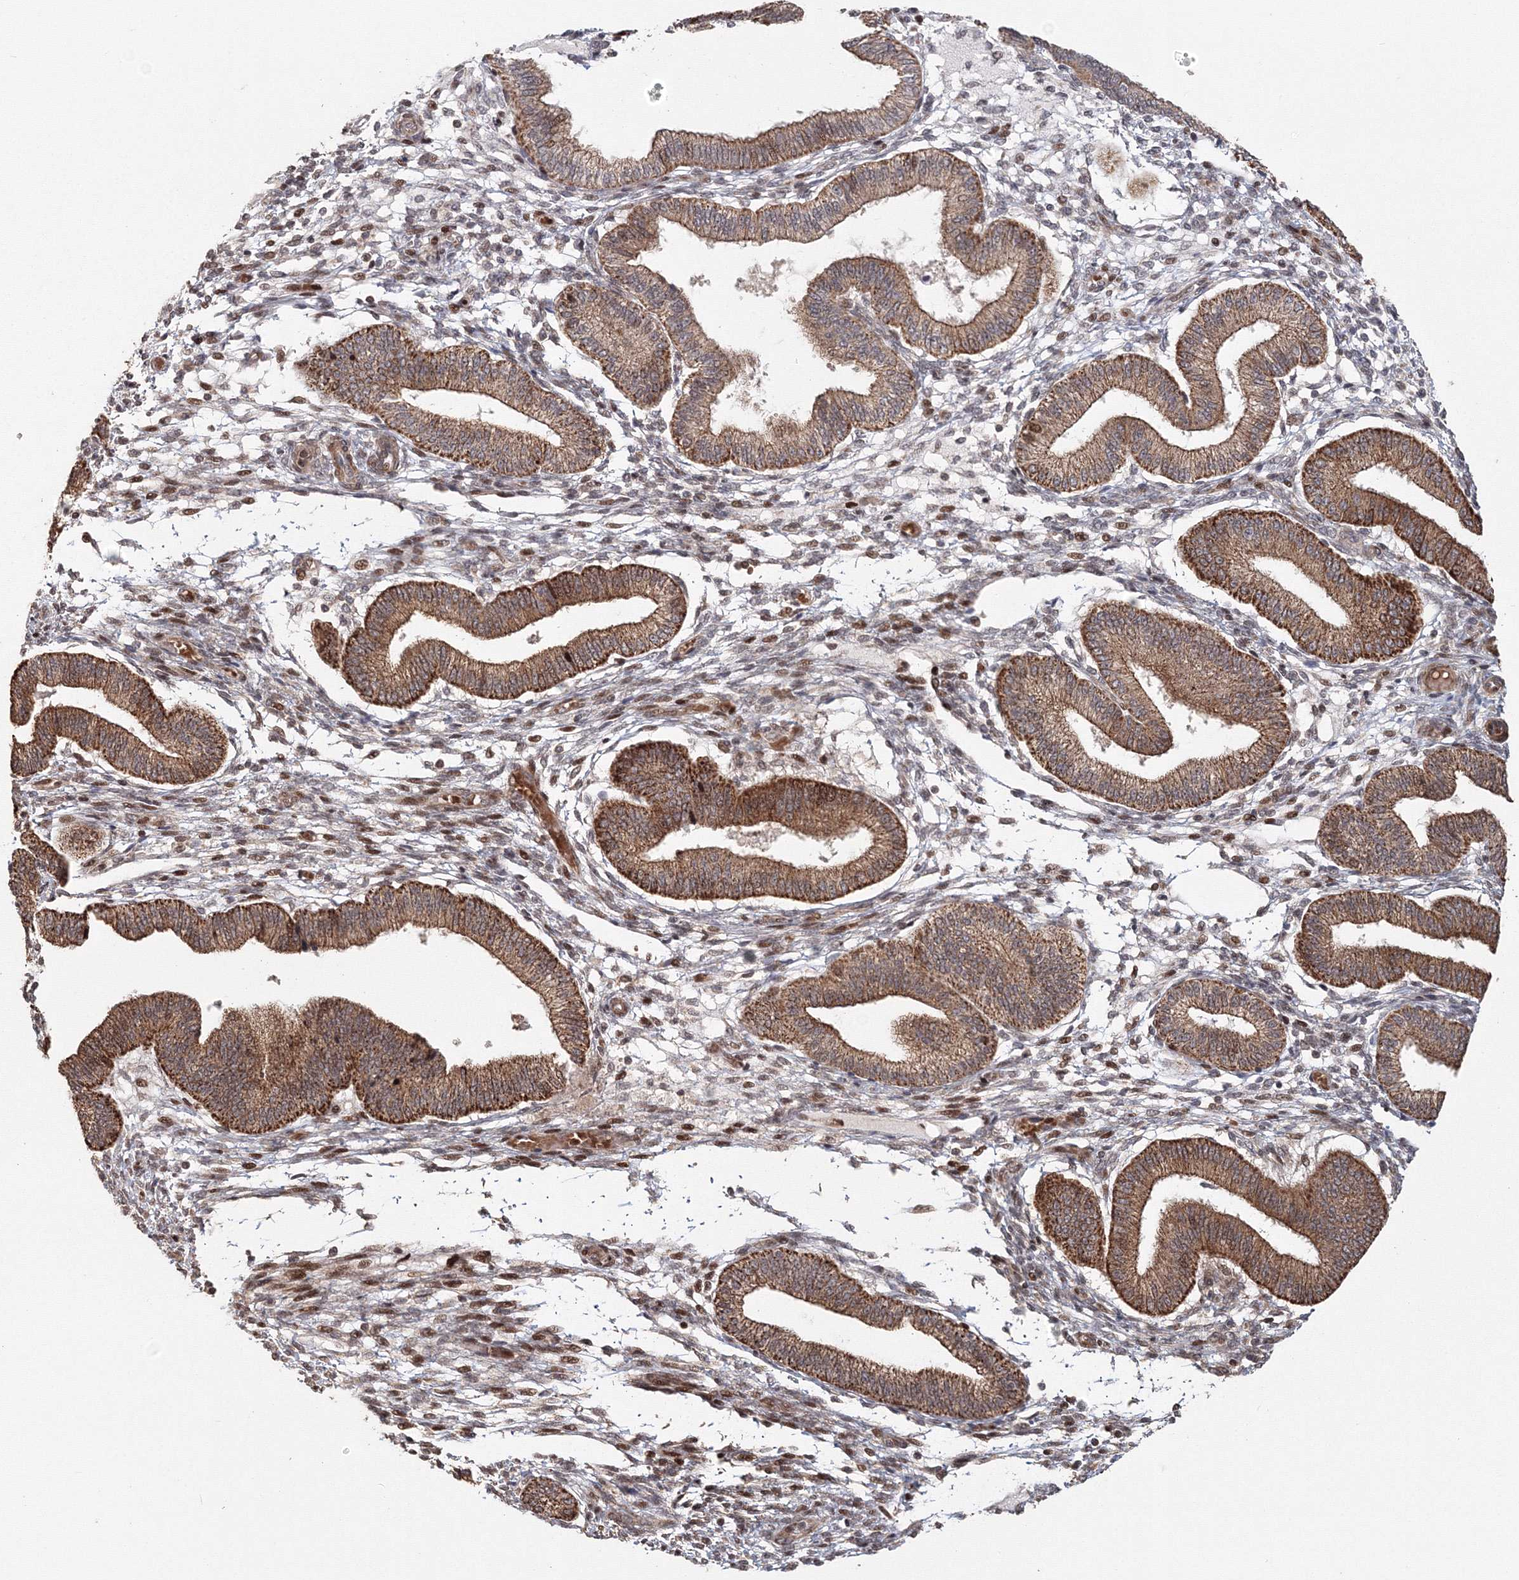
{"staining": {"intensity": "moderate", "quantity": "<25%", "location": "nuclear"}, "tissue": "endometrium", "cell_type": "Cells in endometrial stroma", "image_type": "normal", "snomed": [{"axis": "morphology", "description": "Normal tissue, NOS"}, {"axis": "topography", "description": "Endometrium"}], "caption": "Immunohistochemistry image of unremarkable endometrium stained for a protein (brown), which demonstrates low levels of moderate nuclear positivity in about <25% of cells in endometrial stroma.", "gene": "TACC2", "patient": {"sex": "female", "age": 39}}